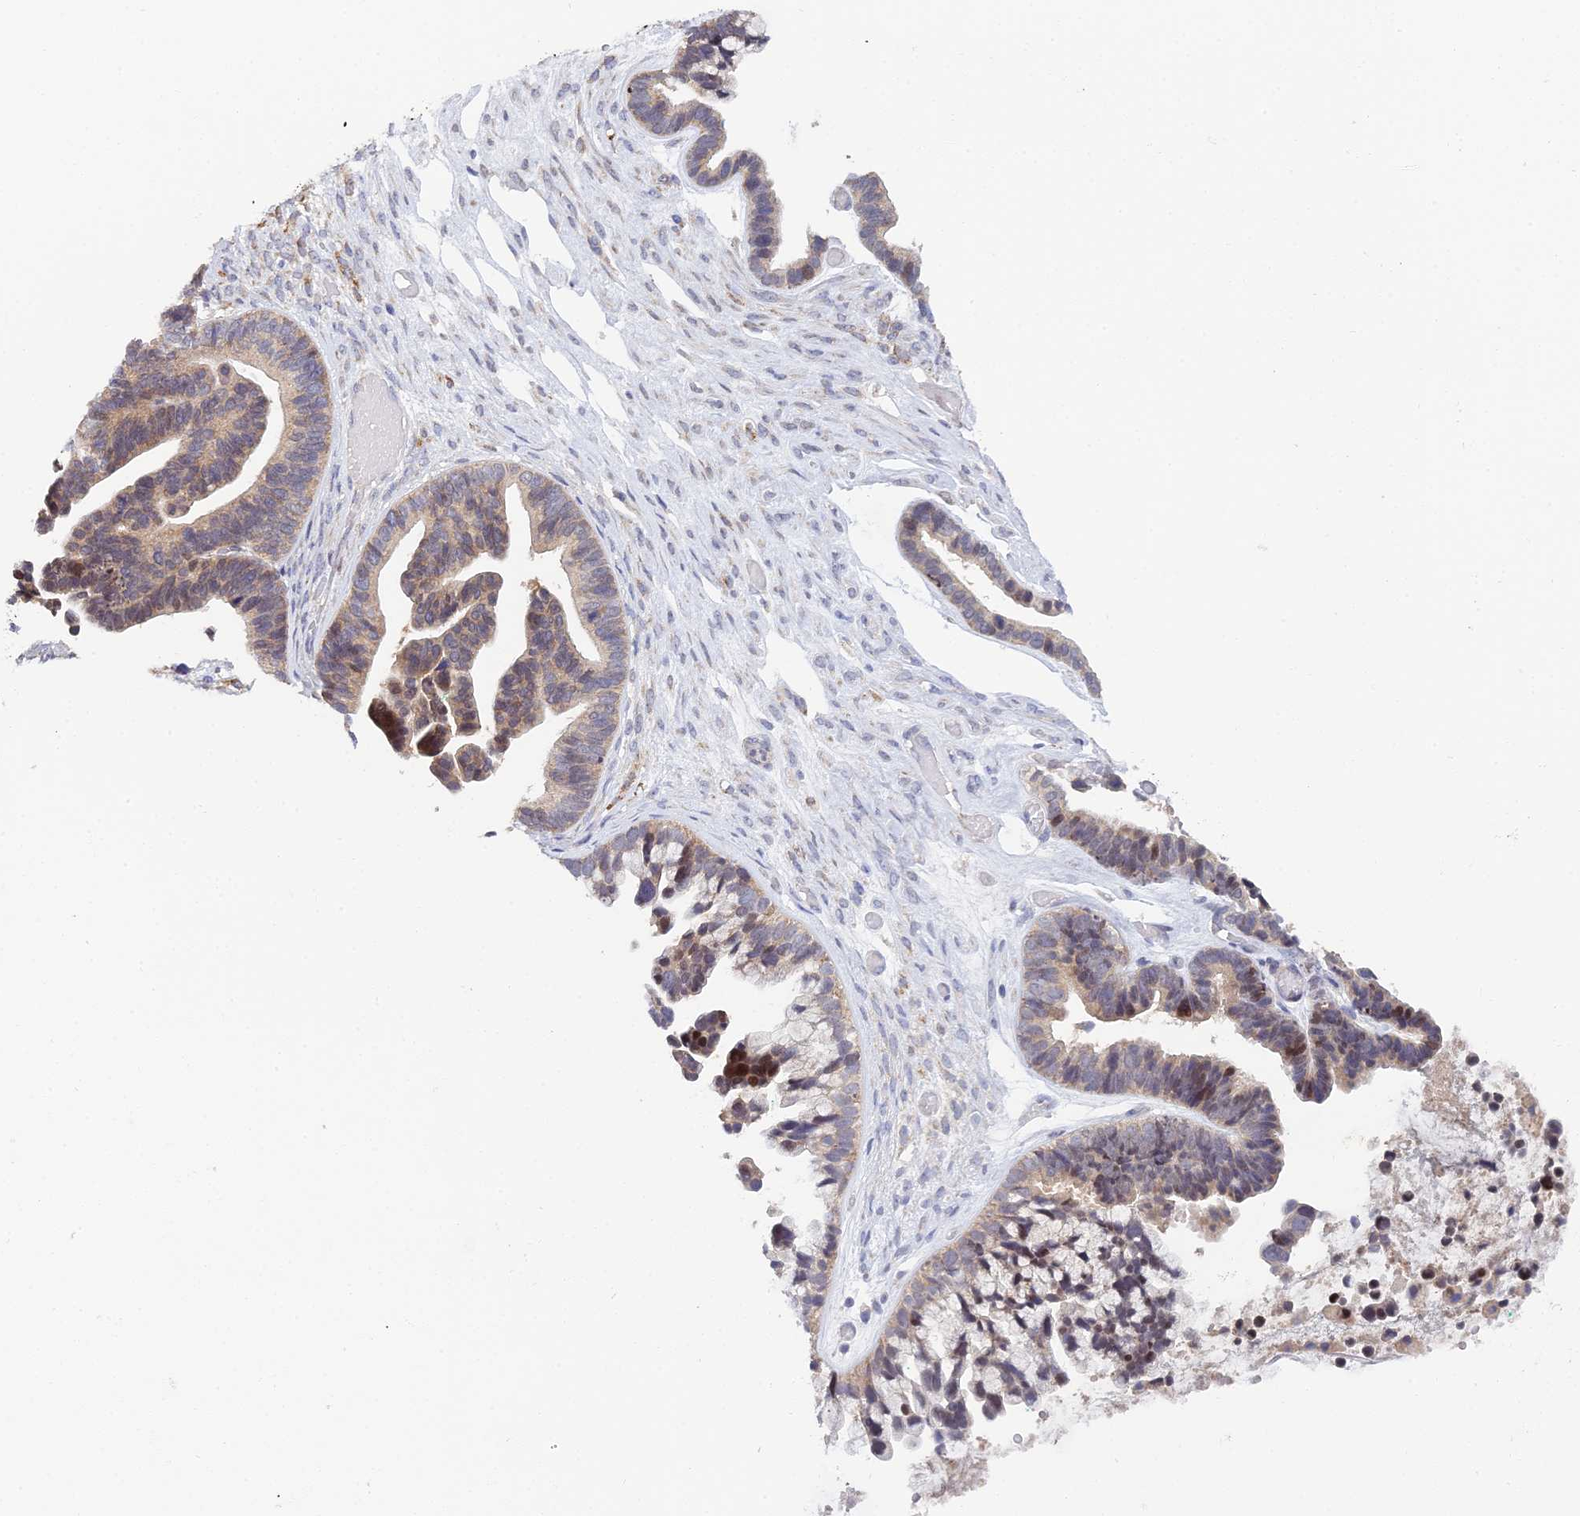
{"staining": {"intensity": "moderate", "quantity": "25%-75%", "location": "cytoplasmic/membranous,nuclear"}, "tissue": "ovarian cancer", "cell_type": "Tumor cells", "image_type": "cancer", "snomed": [{"axis": "morphology", "description": "Cystadenocarcinoma, serous, NOS"}, {"axis": "topography", "description": "Ovary"}], "caption": "This image exhibits IHC staining of human ovarian cancer, with medium moderate cytoplasmic/membranous and nuclear expression in about 25%-75% of tumor cells.", "gene": "ELOA2", "patient": {"sex": "female", "age": 56}}